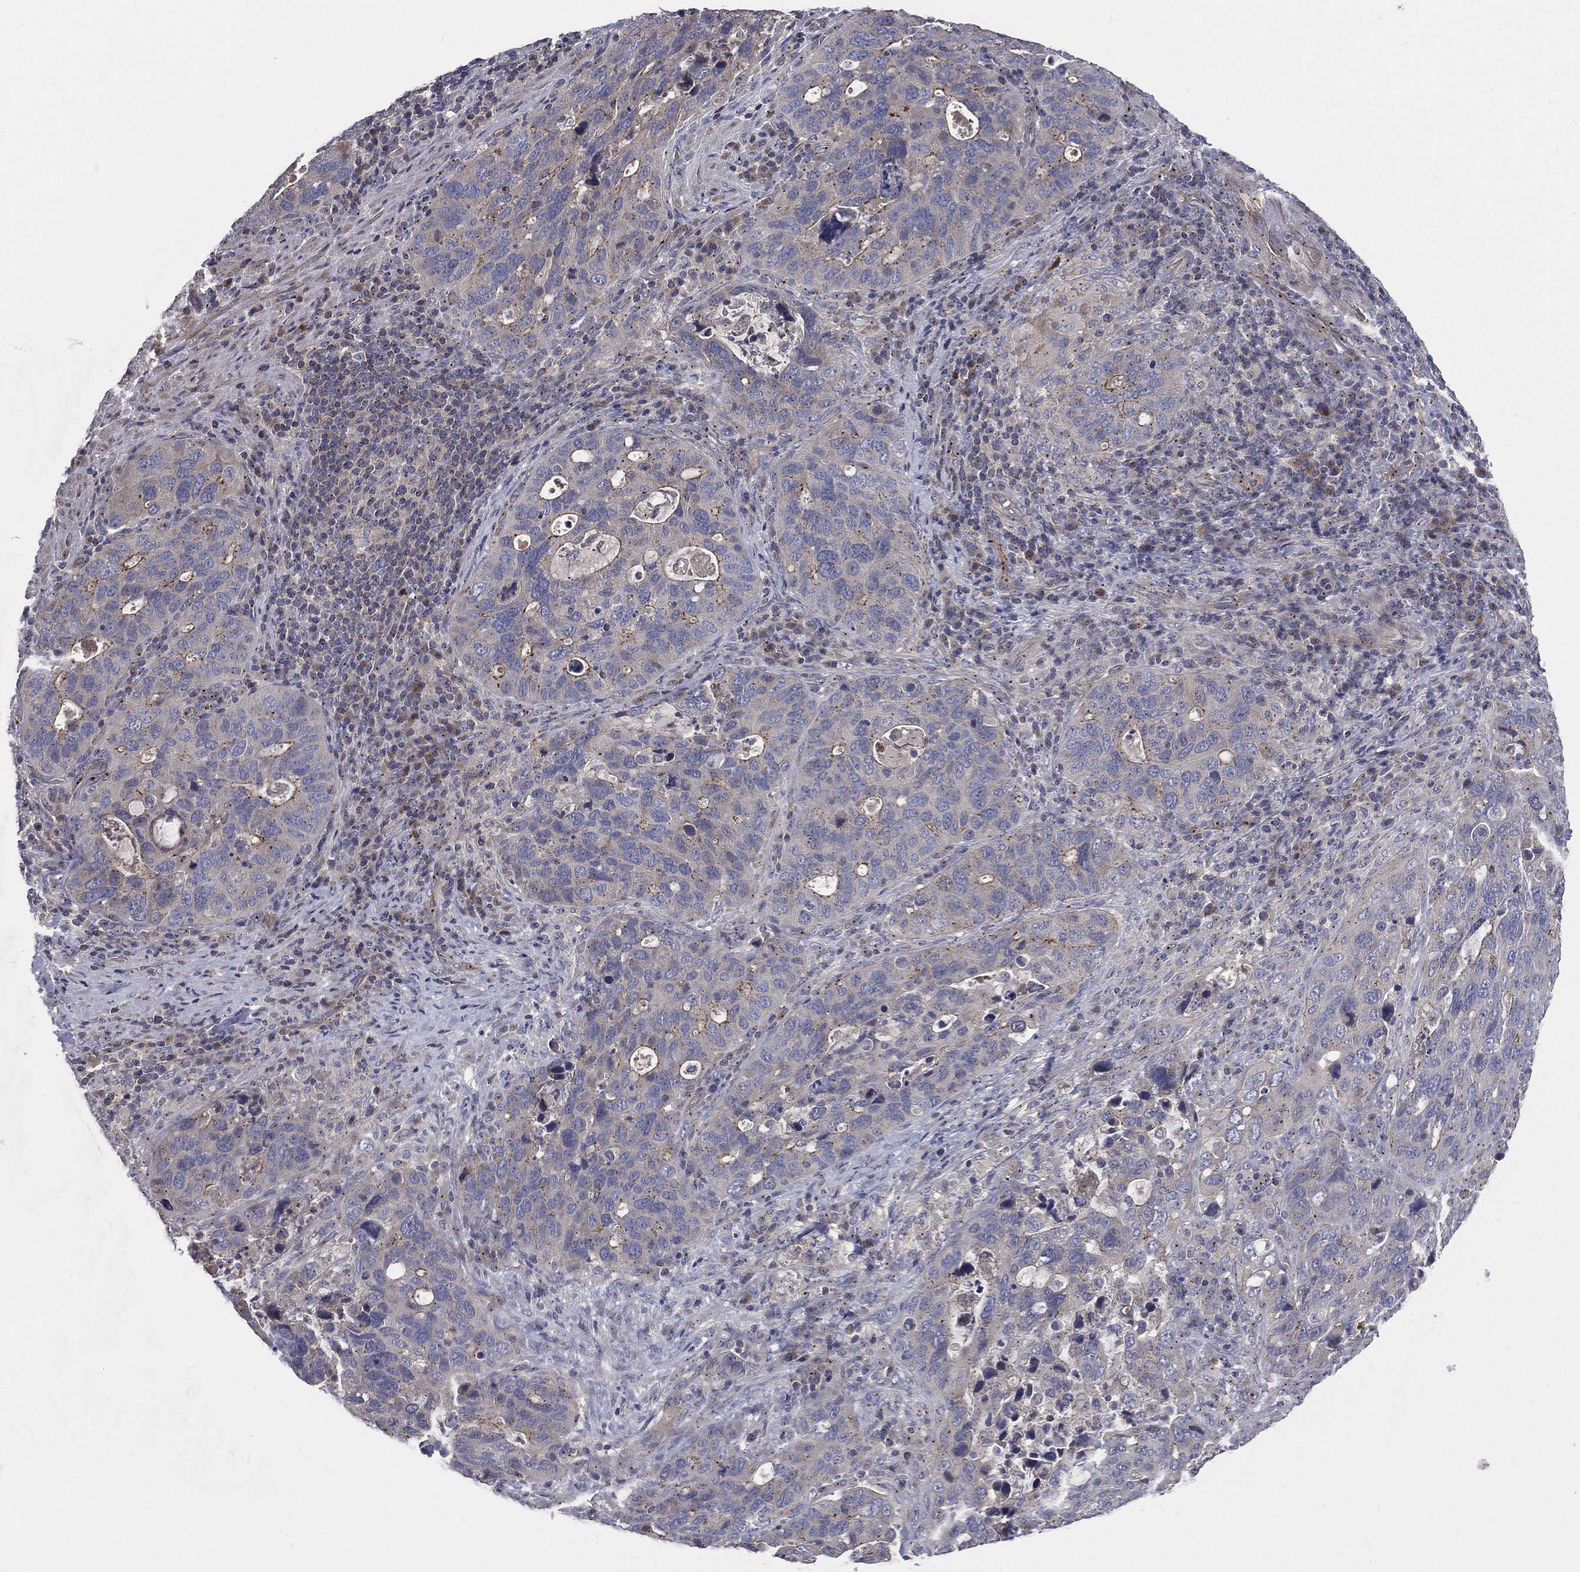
{"staining": {"intensity": "weak", "quantity": "<25%", "location": "cytoplasmic/membranous"}, "tissue": "stomach cancer", "cell_type": "Tumor cells", "image_type": "cancer", "snomed": [{"axis": "morphology", "description": "Adenocarcinoma, NOS"}, {"axis": "topography", "description": "Stomach"}], "caption": "Tumor cells show no significant protein staining in stomach cancer.", "gene": "CROCC", "patient": {"sex": "male", "age": 54}}